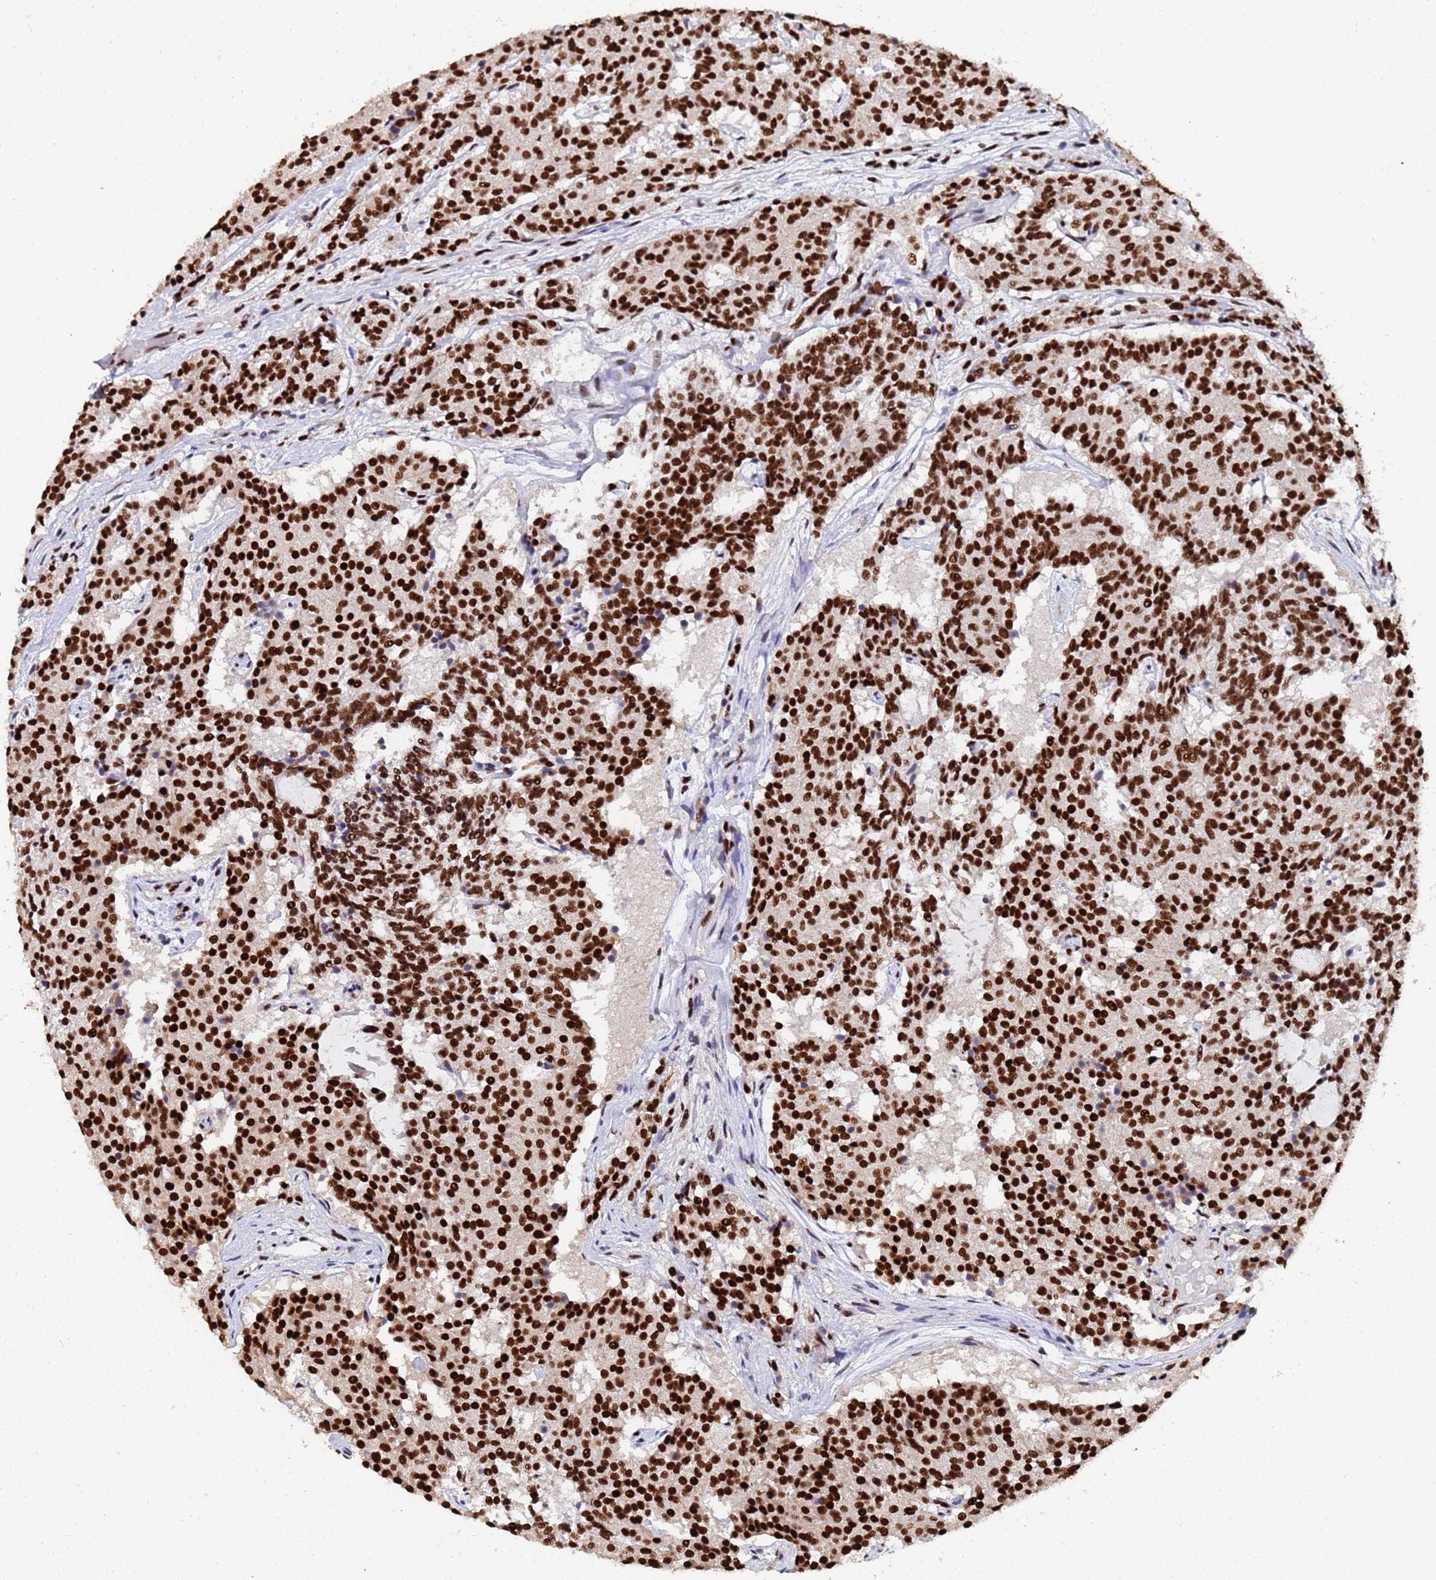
{"staining": {"intensity": "strong", "quantity": ">75%", "location": "nuclear"}, "tissue": "carcinoid", "cell_type": "Tumor cells", "image_type": "cancer", "snomed": [{"axis": "morphology", "description": "Carcinoid, malignant, NOS"}, {"axis": "topography", "description": "Pancreas"}], "caption": "Carcinoid tissue reveals strong nuclear expression in approximately >75% of tumor cells The staining was performed using DAB (3,3'-diaminobenzidine) to visualize the protein expression in brown, while the nuclei were stained in blue with hematoxylin (Magnification: 20x).", "gene": "SF3B2", "patient": {"sex": "female", "age": 54}}